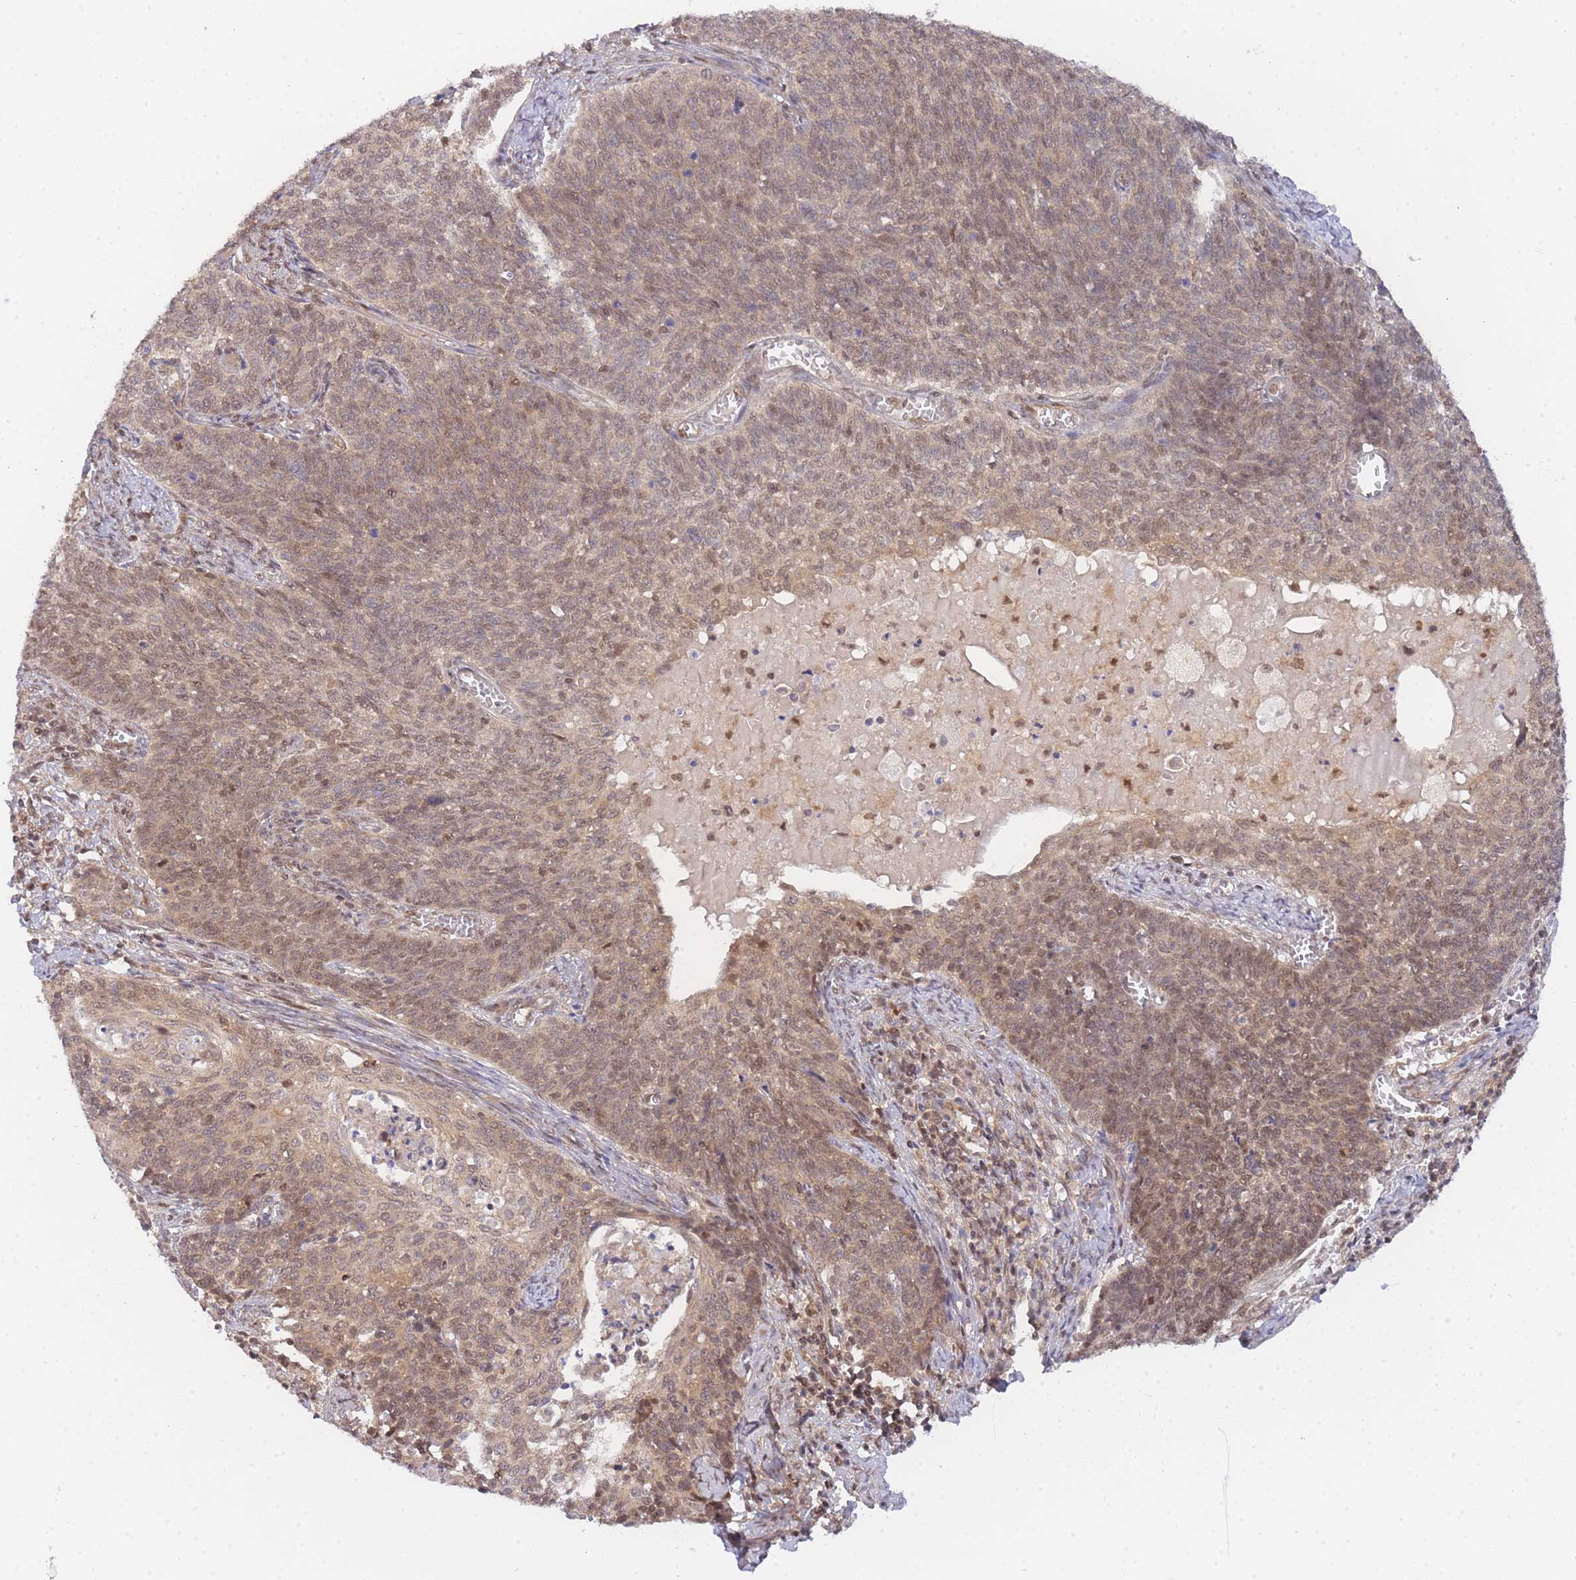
{"staining": {"intensity": "moderate", "quantity": ">75%", "location": "cytoplasmic/membranous,nuclear"}, "tissue": "cervical cancer", "cell_type": "Tumor cells", "image_type": "cancer", "snomed": [{"axis": "morphology", "description": "Squamous cell carcinoma, NOS"}, {"axis": "topography", "description": "Cervix"}], "caption": "Immunohistochemical staining of human cervical cancer (squamous cell carcinoma) reveals moderate cytoplasmic/membranous and nuclear protein positivity in approximately >75% of tumor cells.", "gene": "KIAA1191", "patient": {"sex": "female", "age": 39}}